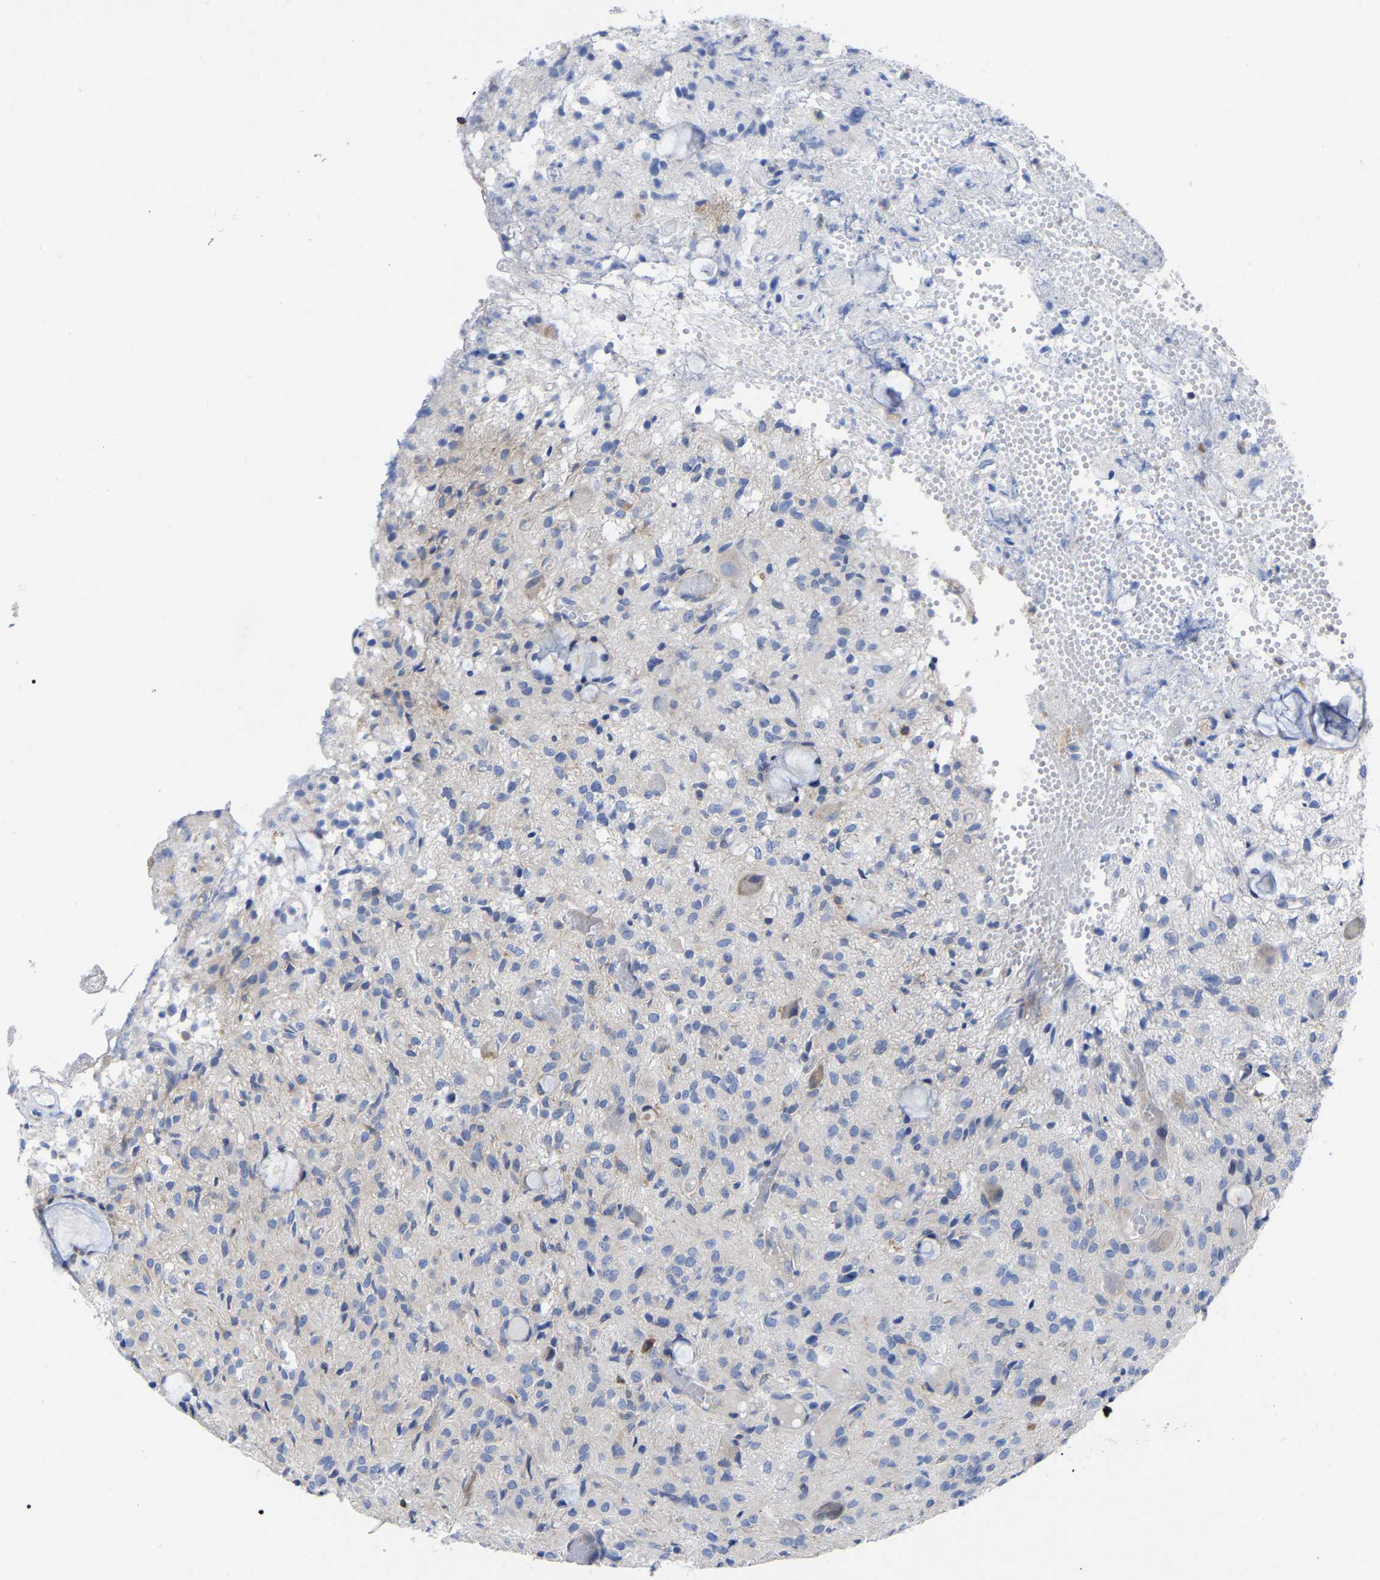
{"staining": {"intensity": "negative", "quantity": "none", "location": "none"}, "tissue": "glioma", "cell_type": "Tumor cells", "image_type": "cancer", "snomed": [{"axis": "morphology", "description": "Glioma, malignant, High grade"}, {"axis": "topography", "description": "Brain"}], "caption": "There is no significant staining in tumor cells of malignant glioma (high-grade). (Brightfield microscopy of DAB (3,3'-diaminobenzidine) immunohistochemistry (IHC) at high magnification).", "gene": "PTPN7", "patient": {"sex": "female", "age": 59}}